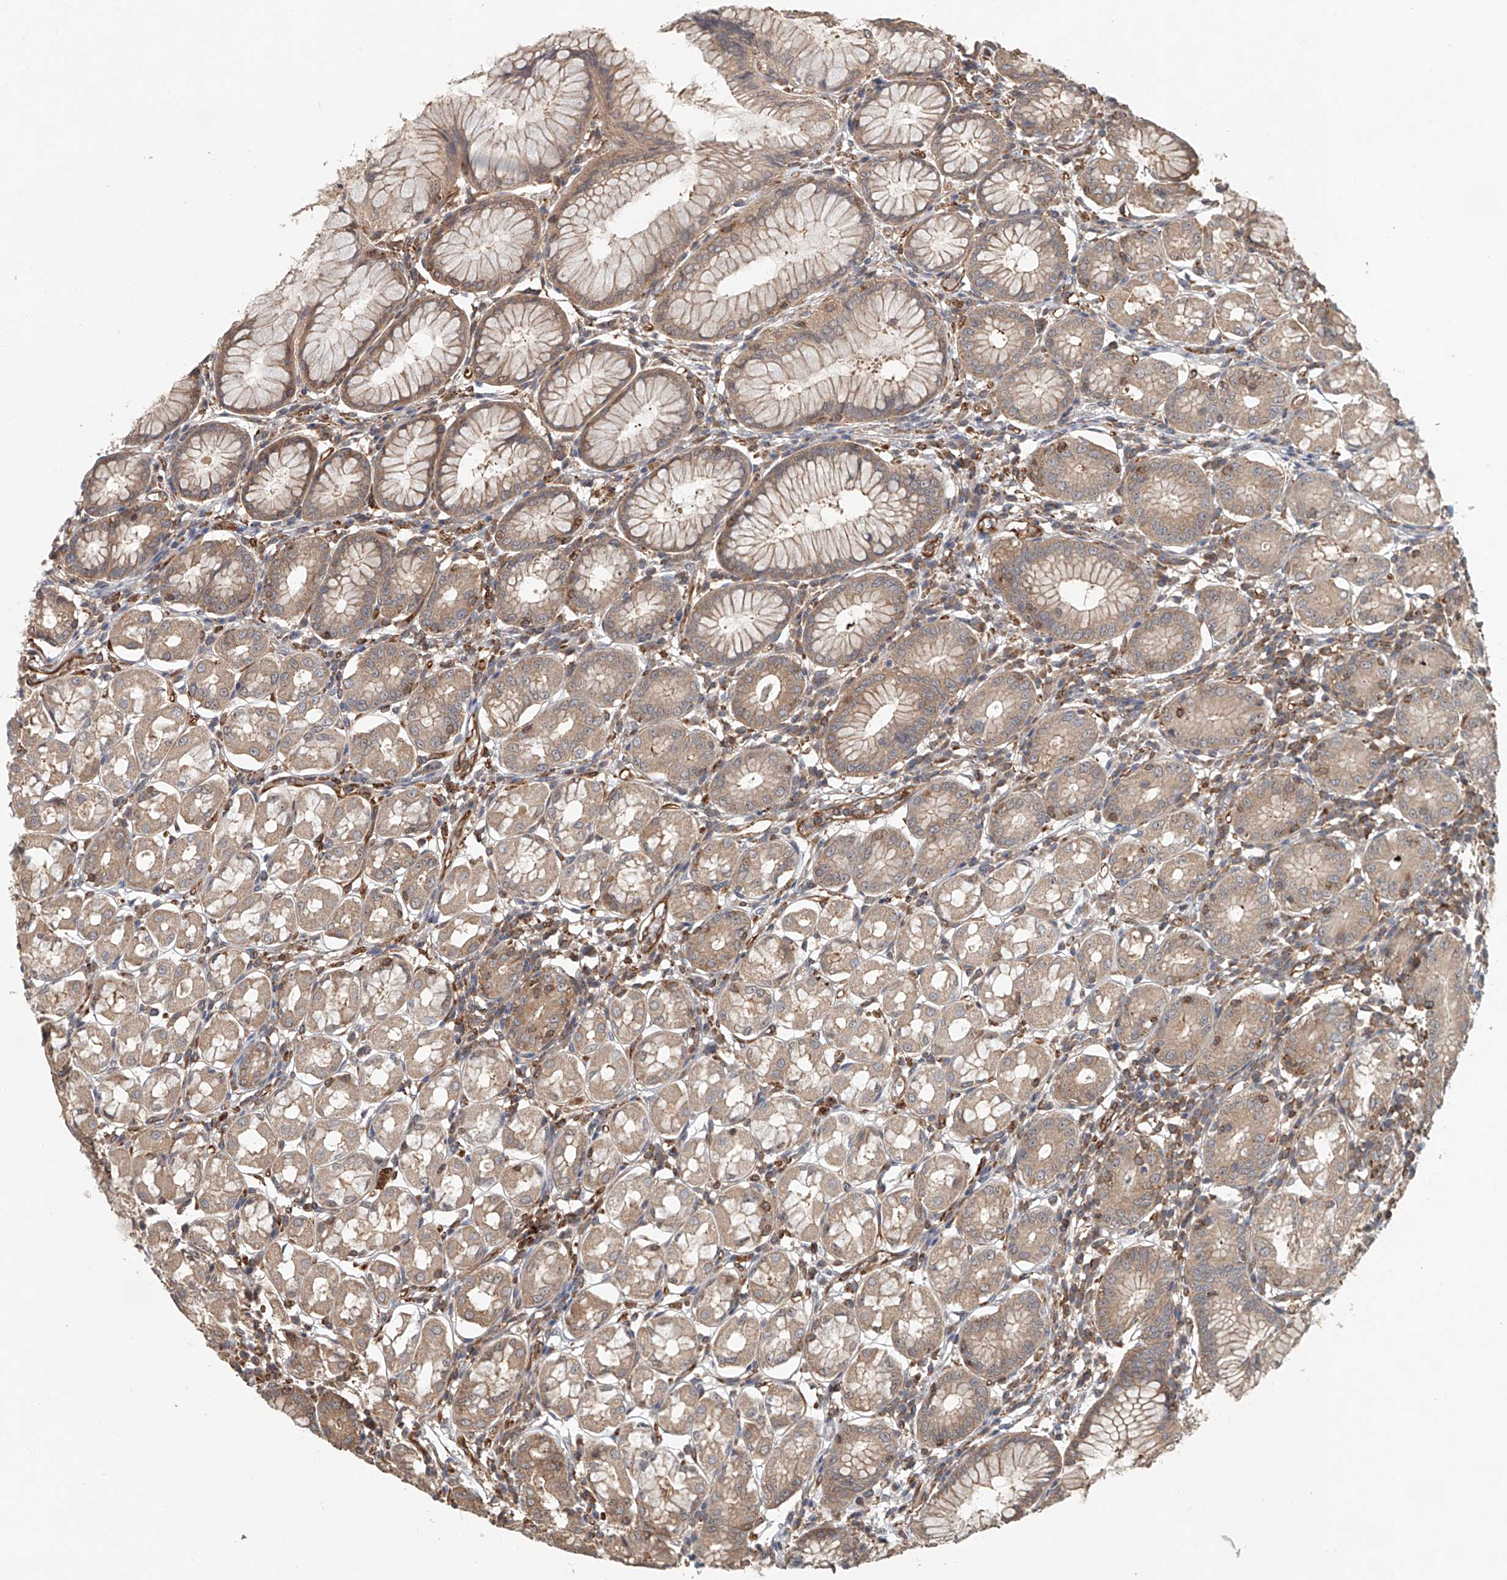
{"staining": {"intensity": "moderate", "quantity": "25%-75%", "location": "cytoplasmic/membranous"}, "tissue": "stomach", "cell_type": "Glandular cells", "image_type": "normal", "snomed": [{"axis": "morphology", "description": "Normal tissue, NOS"}, {"axis": "topography", "description": "Stomach, lower"}], "caption": "IHC of benign human stomach shows medium levels of moderate cytoplasmic/membranous expression in about 25%-75% of glandular cells.", "gene": "FRYL", "patient": {"sex": "female", "age": 56}}